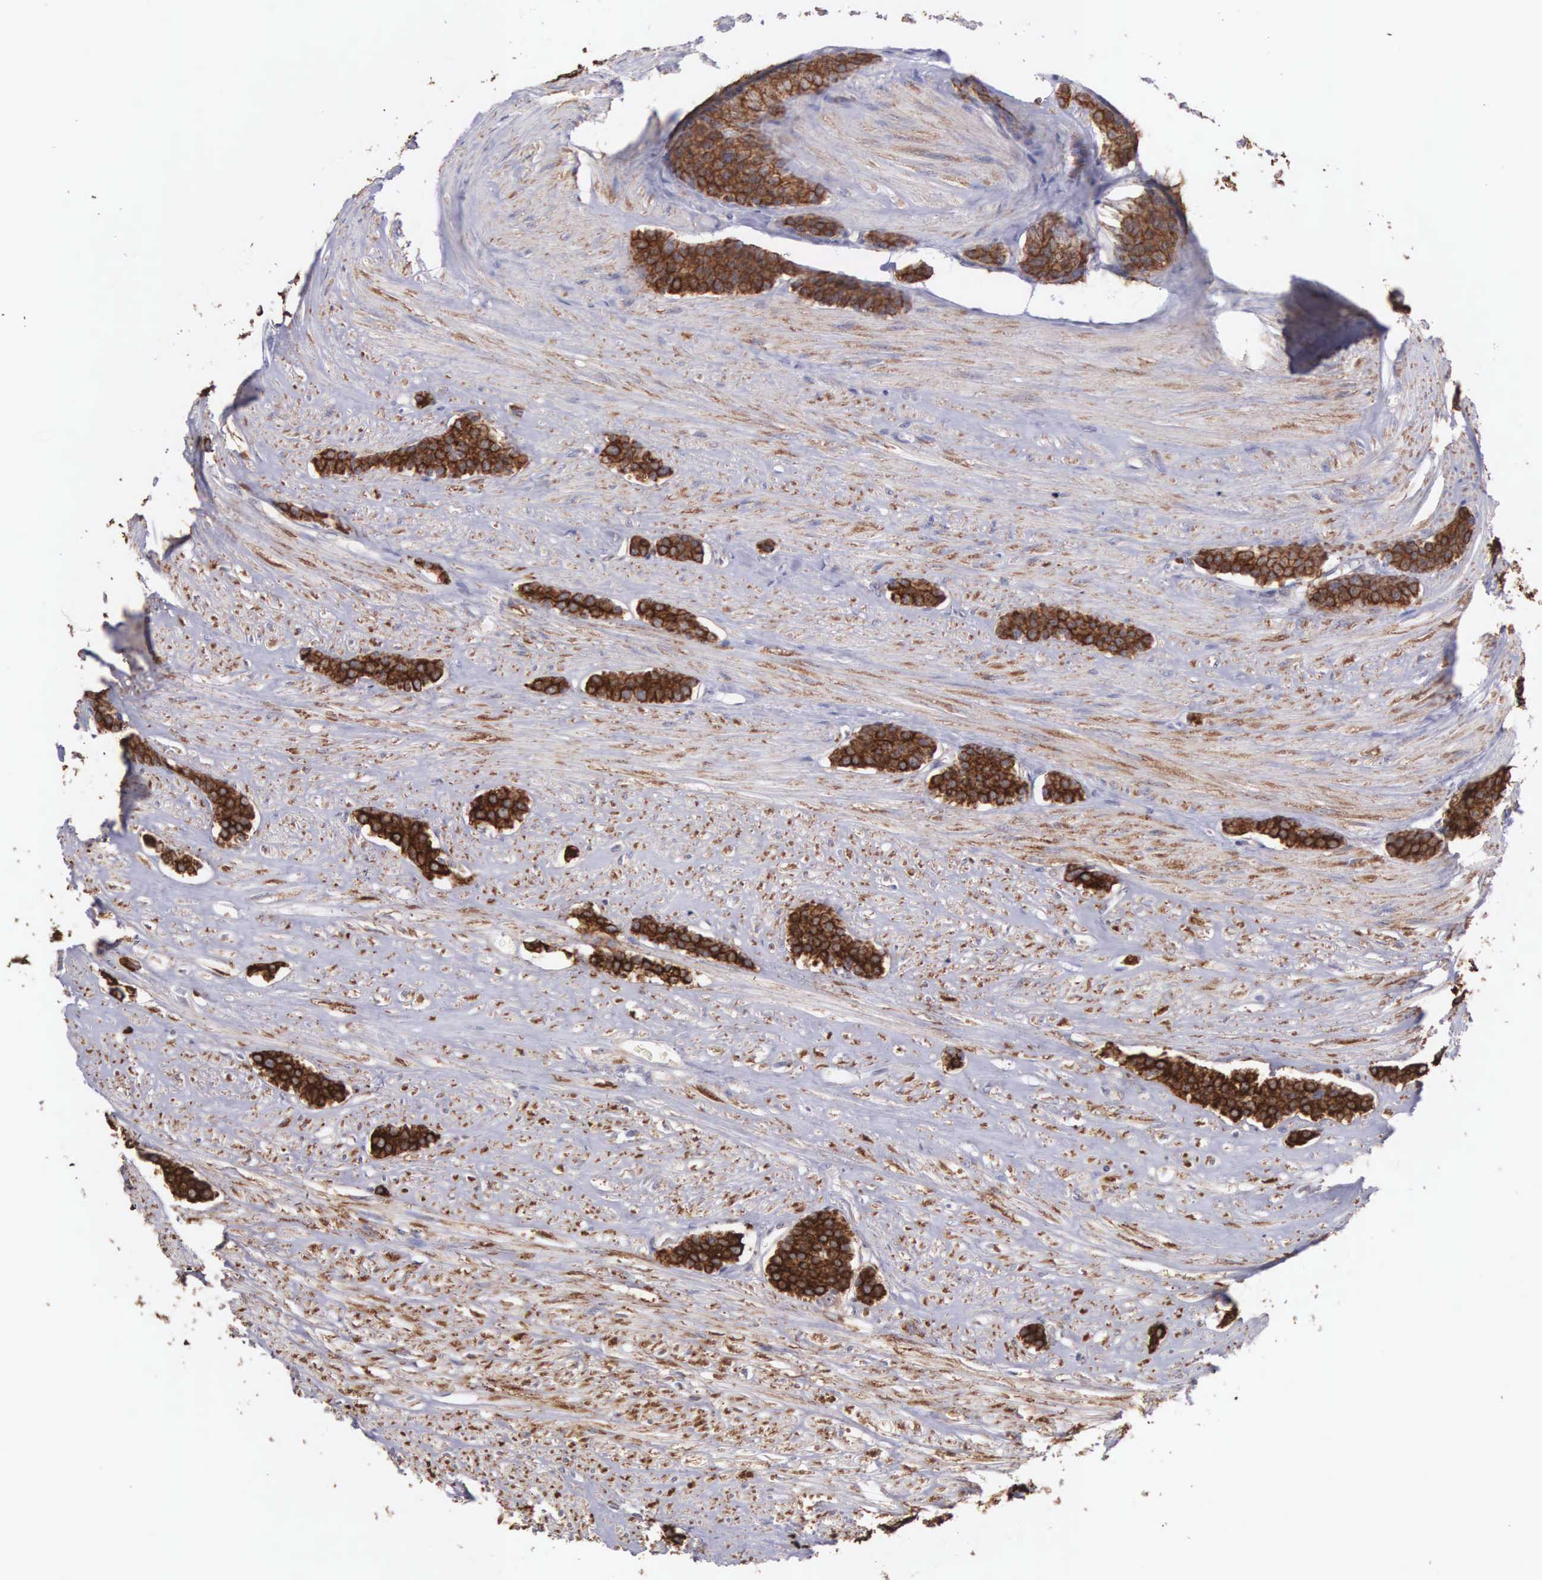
{"staining": {"intensity": "strong", "quantity": ">75%", "location": "cytoplasmic/membranous"}, "tissue": "carcinoid", "cell_type": "Tumor cells", "image_type": "cancer", "snomed": [{"axis": "morphology", "description": "Carcinoid, malignant, NOS"}, {"axis": "topography", "description": "Small intestine"}], "caption": "Brown immunohistochemical staining in carcinoid shows strong cytoplasmic/membranous expression in approximately >75% of tumor cells.", "gene": "PIR", "patient": {"sex": "male", "age": 60}}